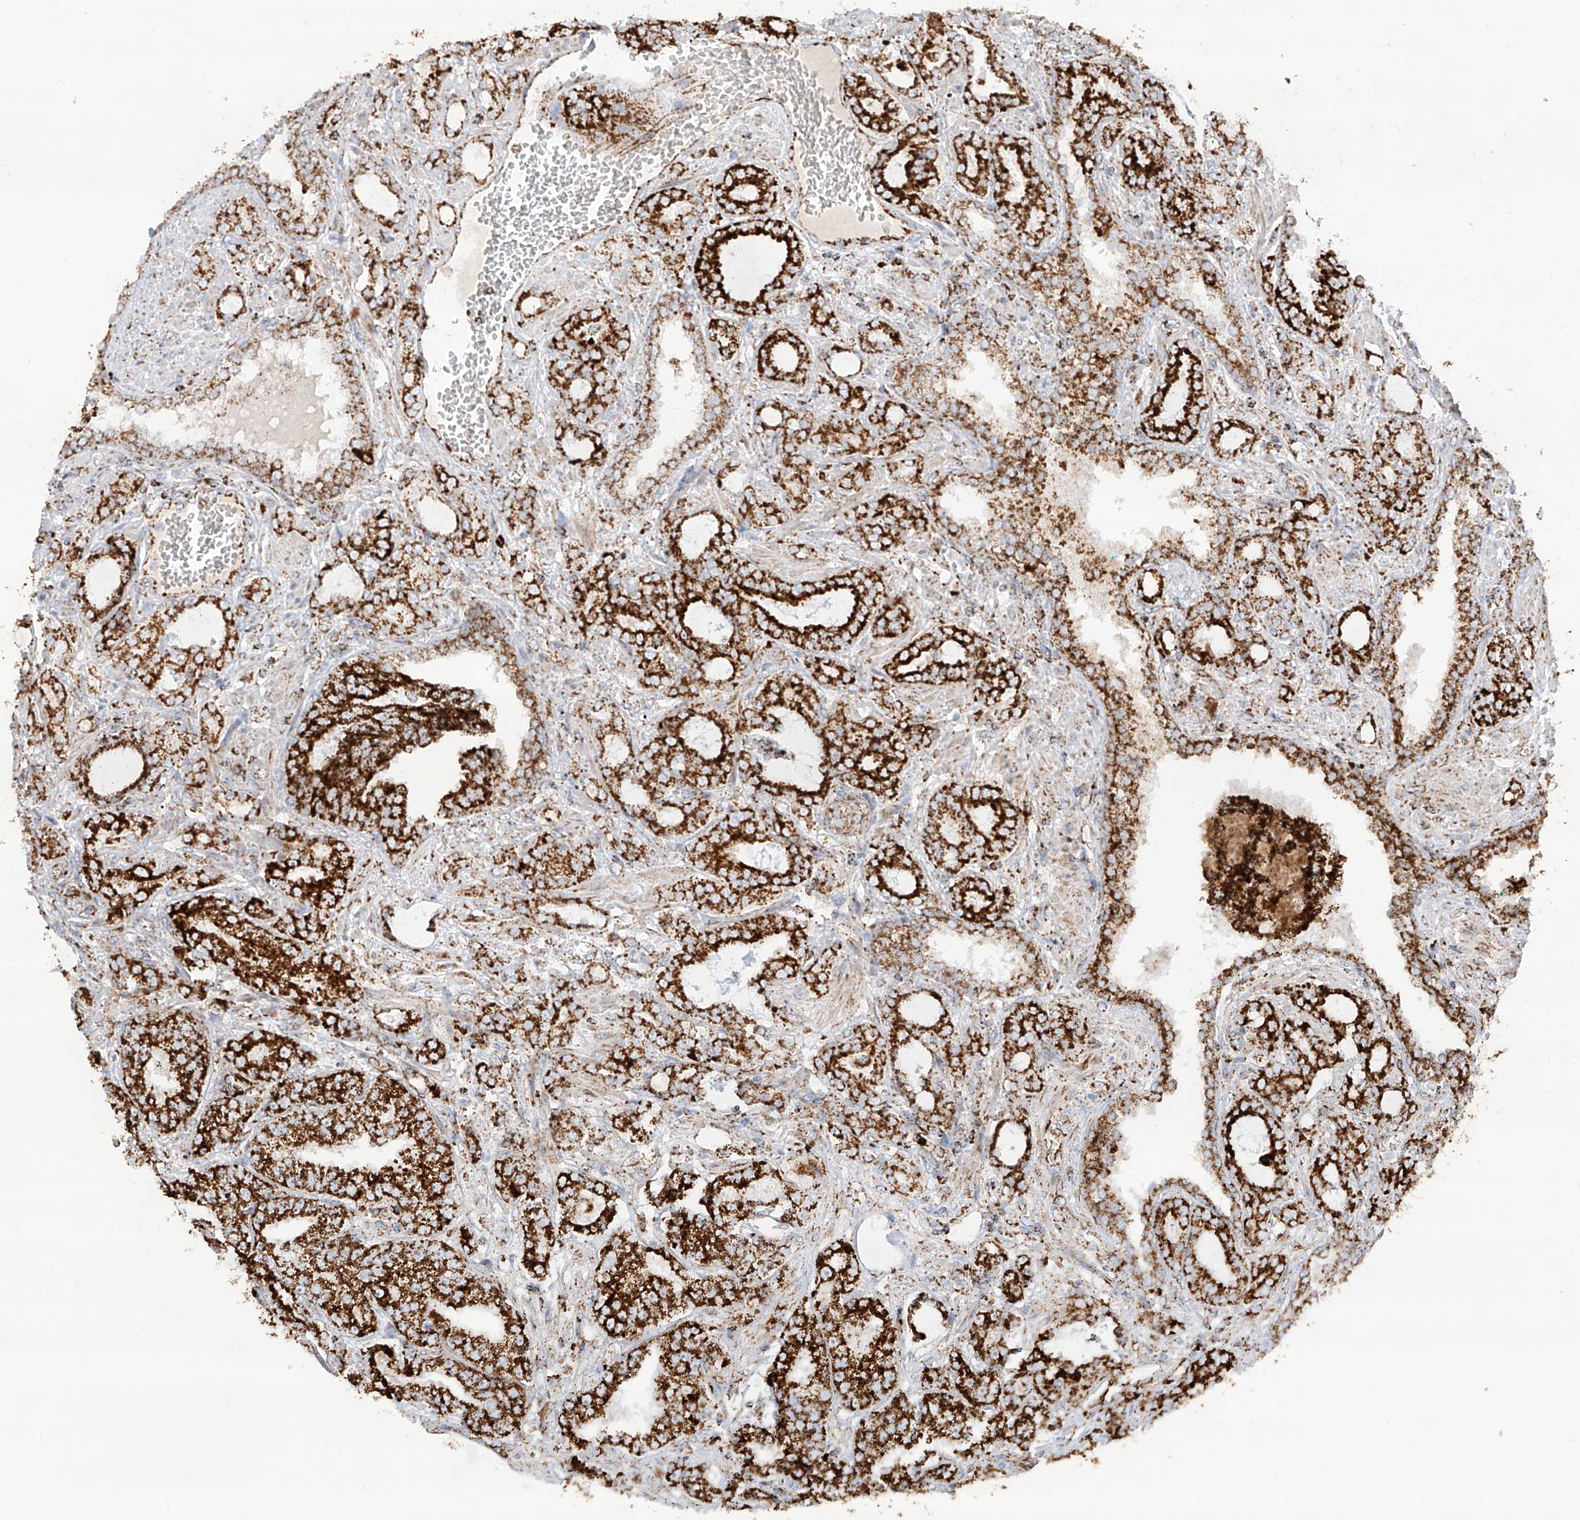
{"staining": {"intensity": "strong", "quantity": ">75%", "location": "cytoplasmic/membranous"}, "tissue": "prostate cancer", "cell_type": "Tumor cells", "image_type": "cancer", "snomed": [{"axis": "morphology", "description": "Adenocarcinoma, High grade"}, {"axis": "topography", "description": "Prostate and seminal vesicle, NOS"}], "caption": "Immunohistochemistry (IHC) (DAB (3,3'-diaminobenzidine)) staining of prostate high-grade adenocarcinoma shows strong cytoplasmic/membranous protein expression in approximately >75% of tumor cells.", "gene": "TTC27", "patient": {"sex": "male", "age": 67}}